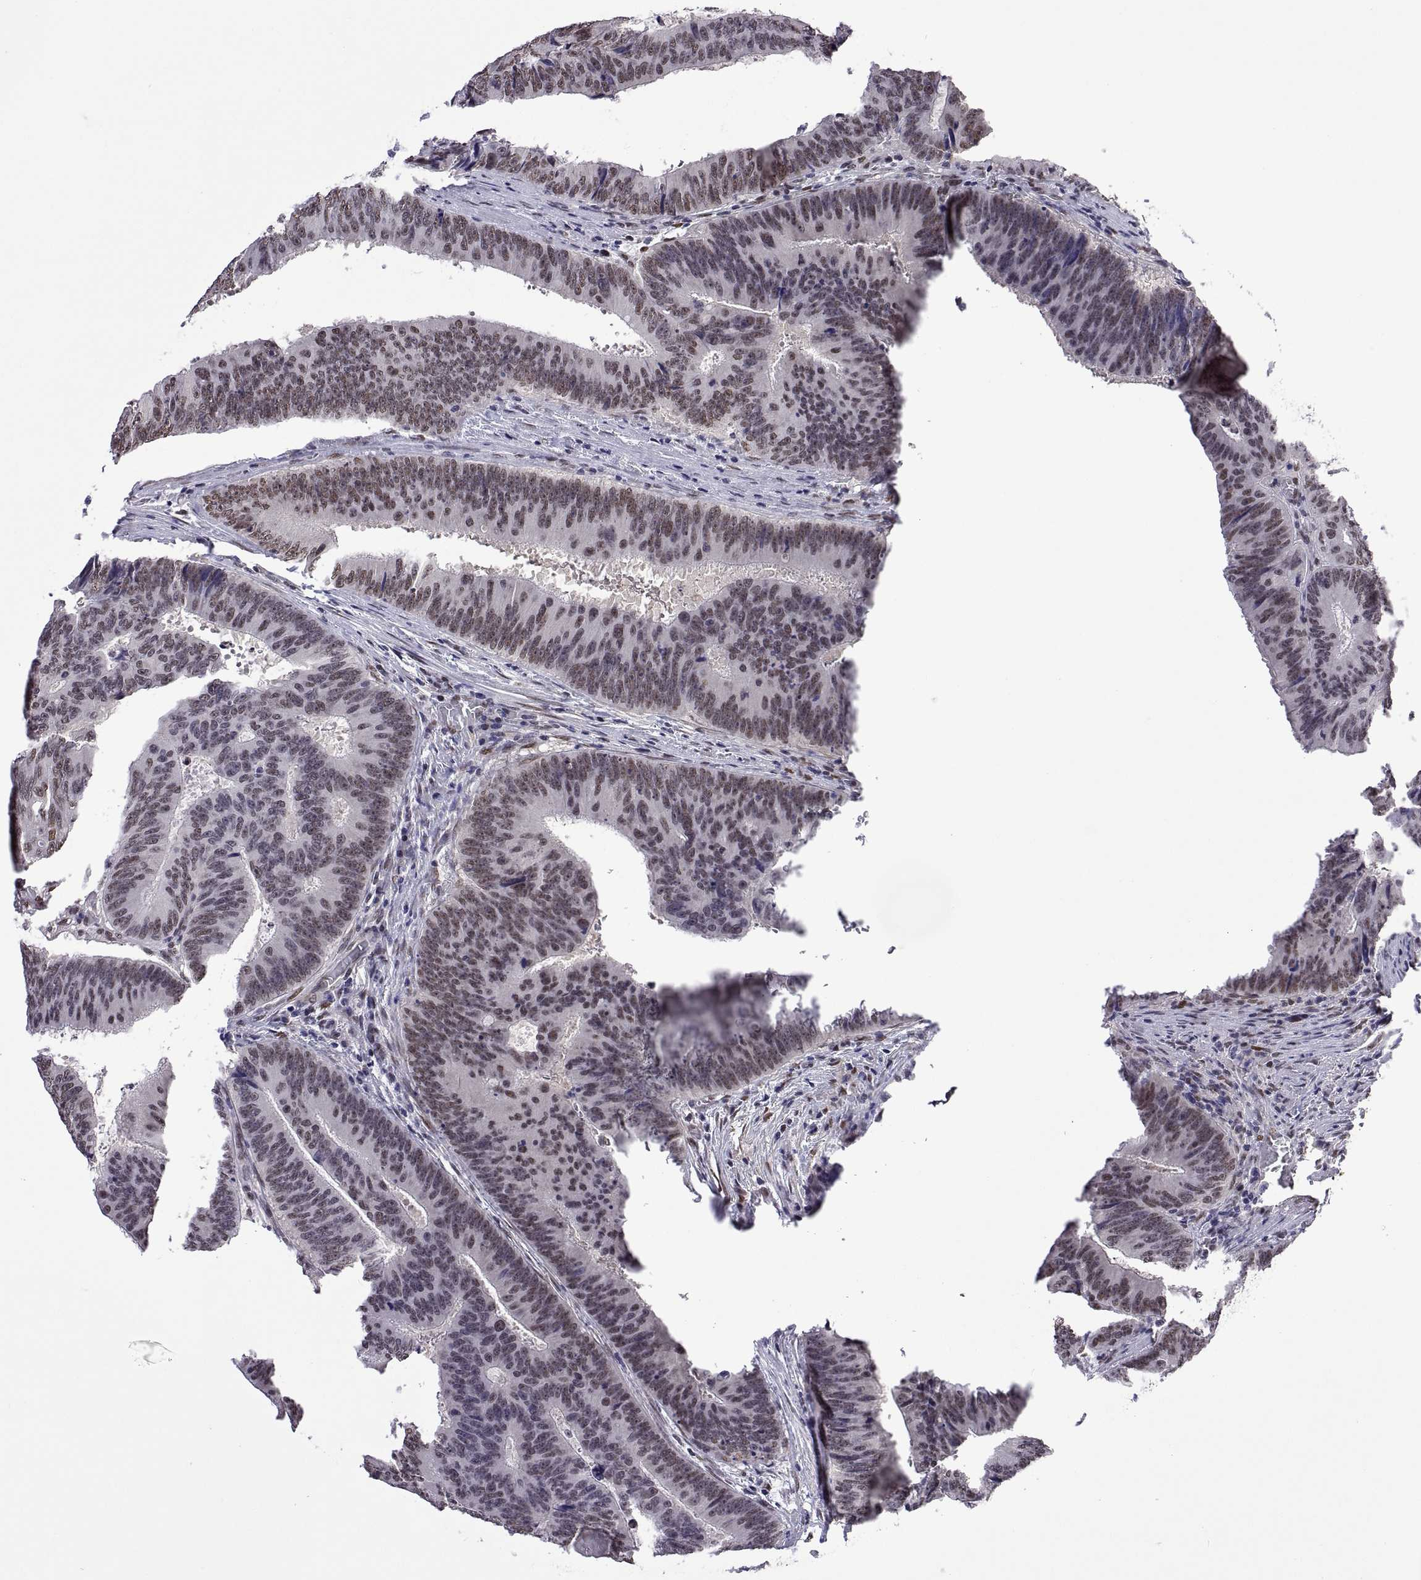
{"staining": {"intensity": "weak", "quantity": ">75%", "location": "nuclear"}, "tissue": "colorectal cancer", "cell_type": "Tumor cells", "image_type": "cancer", "snomed": [{"axis": "morphology", "description": "Adenocarcinoma, NOS"}, {"axis": "topography", "description": "Colon"}], "caption": "IHC image of neoplastic tissue: adenocarcinoma (colorectal) stained using immunohistochemistry (IHC) demonstrates low levels of weak protein expression localized specifically in the nuclear of tumor cells, appearing as a nuclear brown color.", "gene": "NR4A1", "patient": {"sex": "female", "age": 82}}